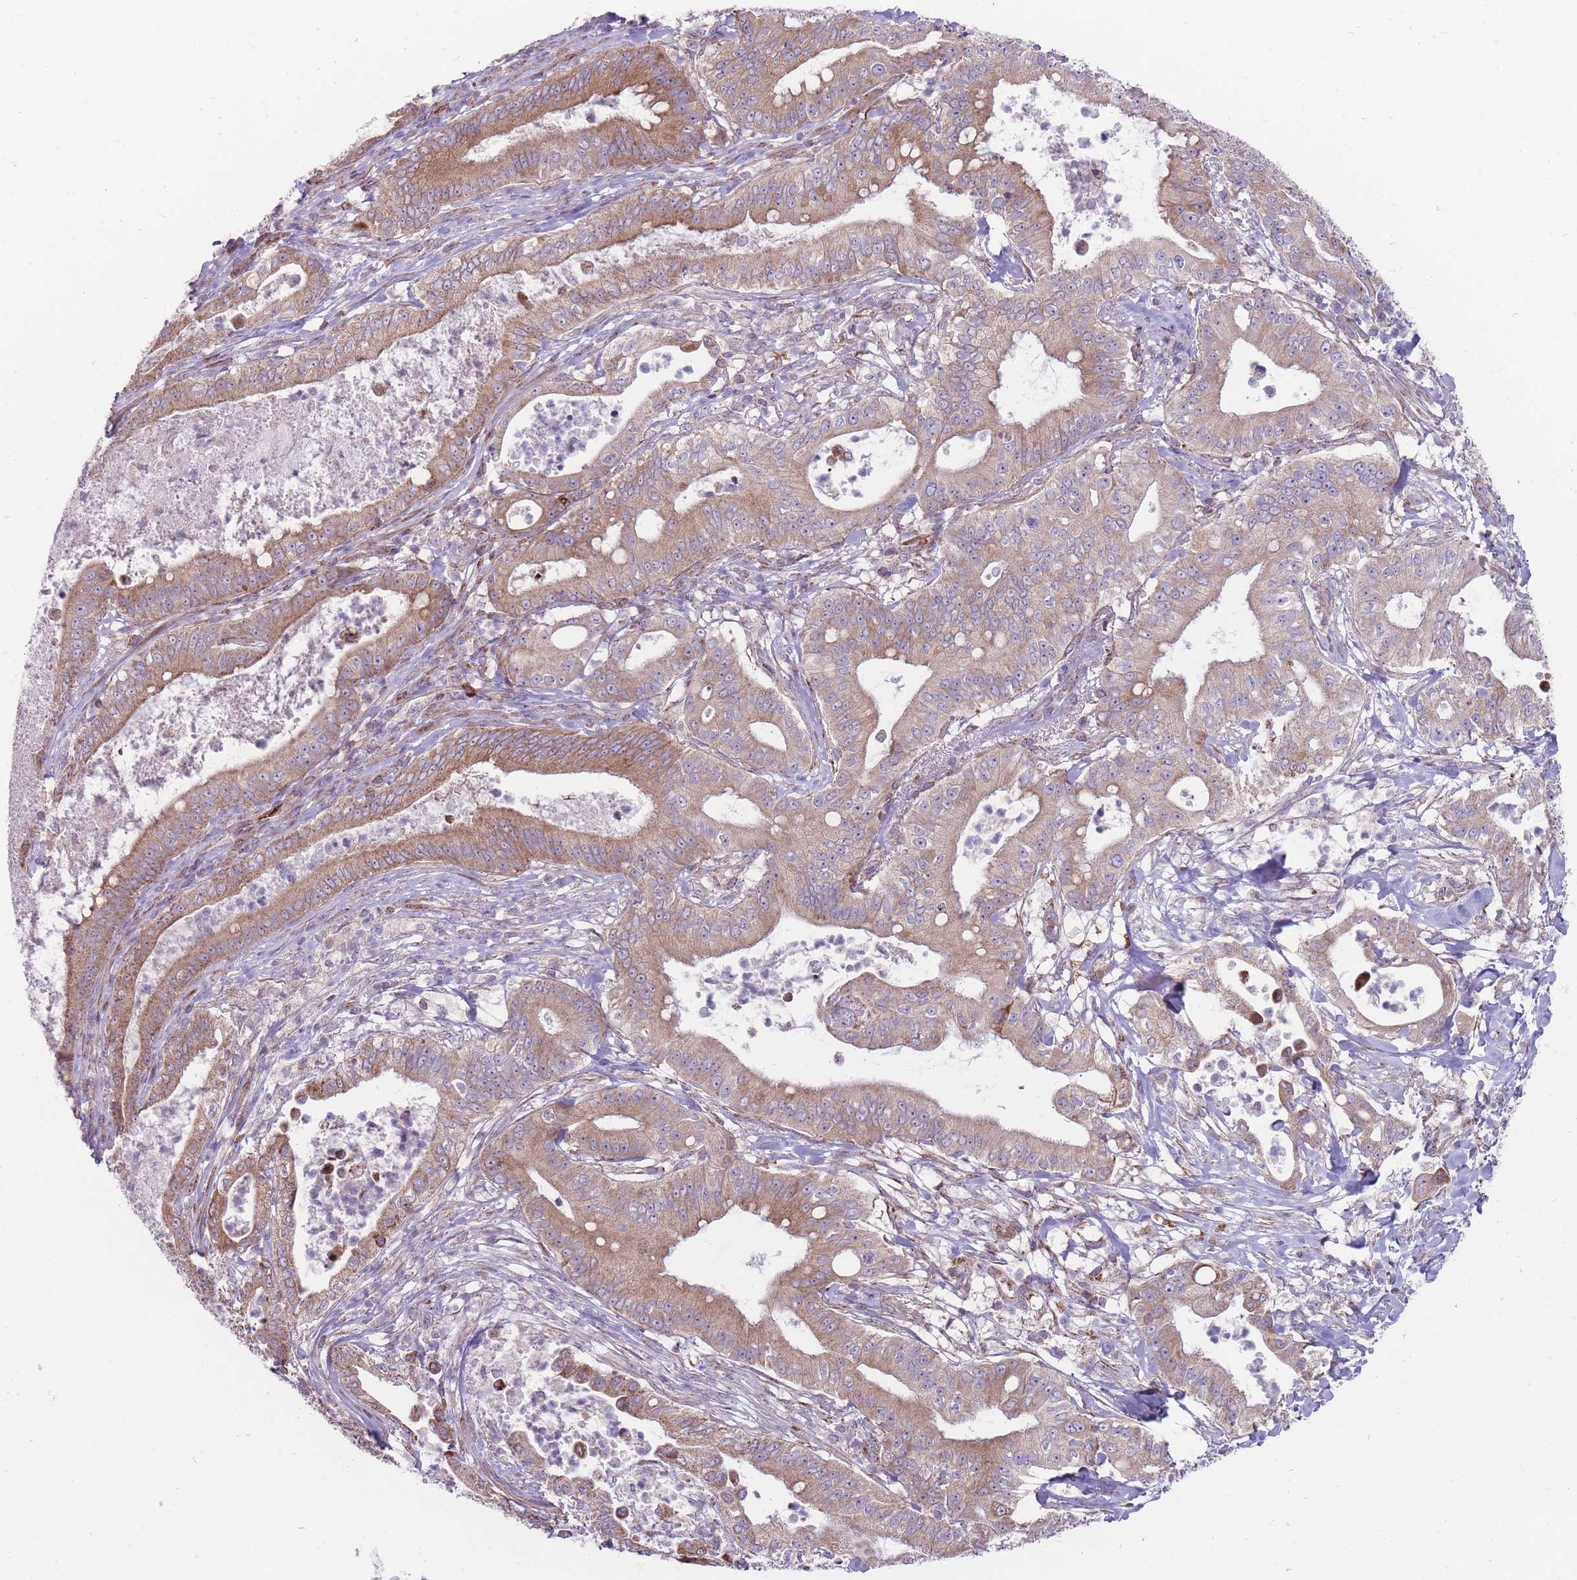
{"staining": {"intensity": "moderate", "quantity": ">75%", "location": "cytoplasmic/membranous"}, "tissue": "pancreatic cancer", "cell_type": "Tumor cells", "image_type": "cancer", "snomed": [{"axis": "morphology", "description": "Adenocarcinoma, NOS"}, {"axis": "topography", "description": "Pancreas"}], "caption": "Protein analysis of pancreatic cancer tissue shows moderate cytoplasmic/membranous staining in about >75% of tumor cells. (IHC, brightfield microscopy, high magnification).", "gene": "ANKRD10", "patient": {"sex": "male", "age": 71}}